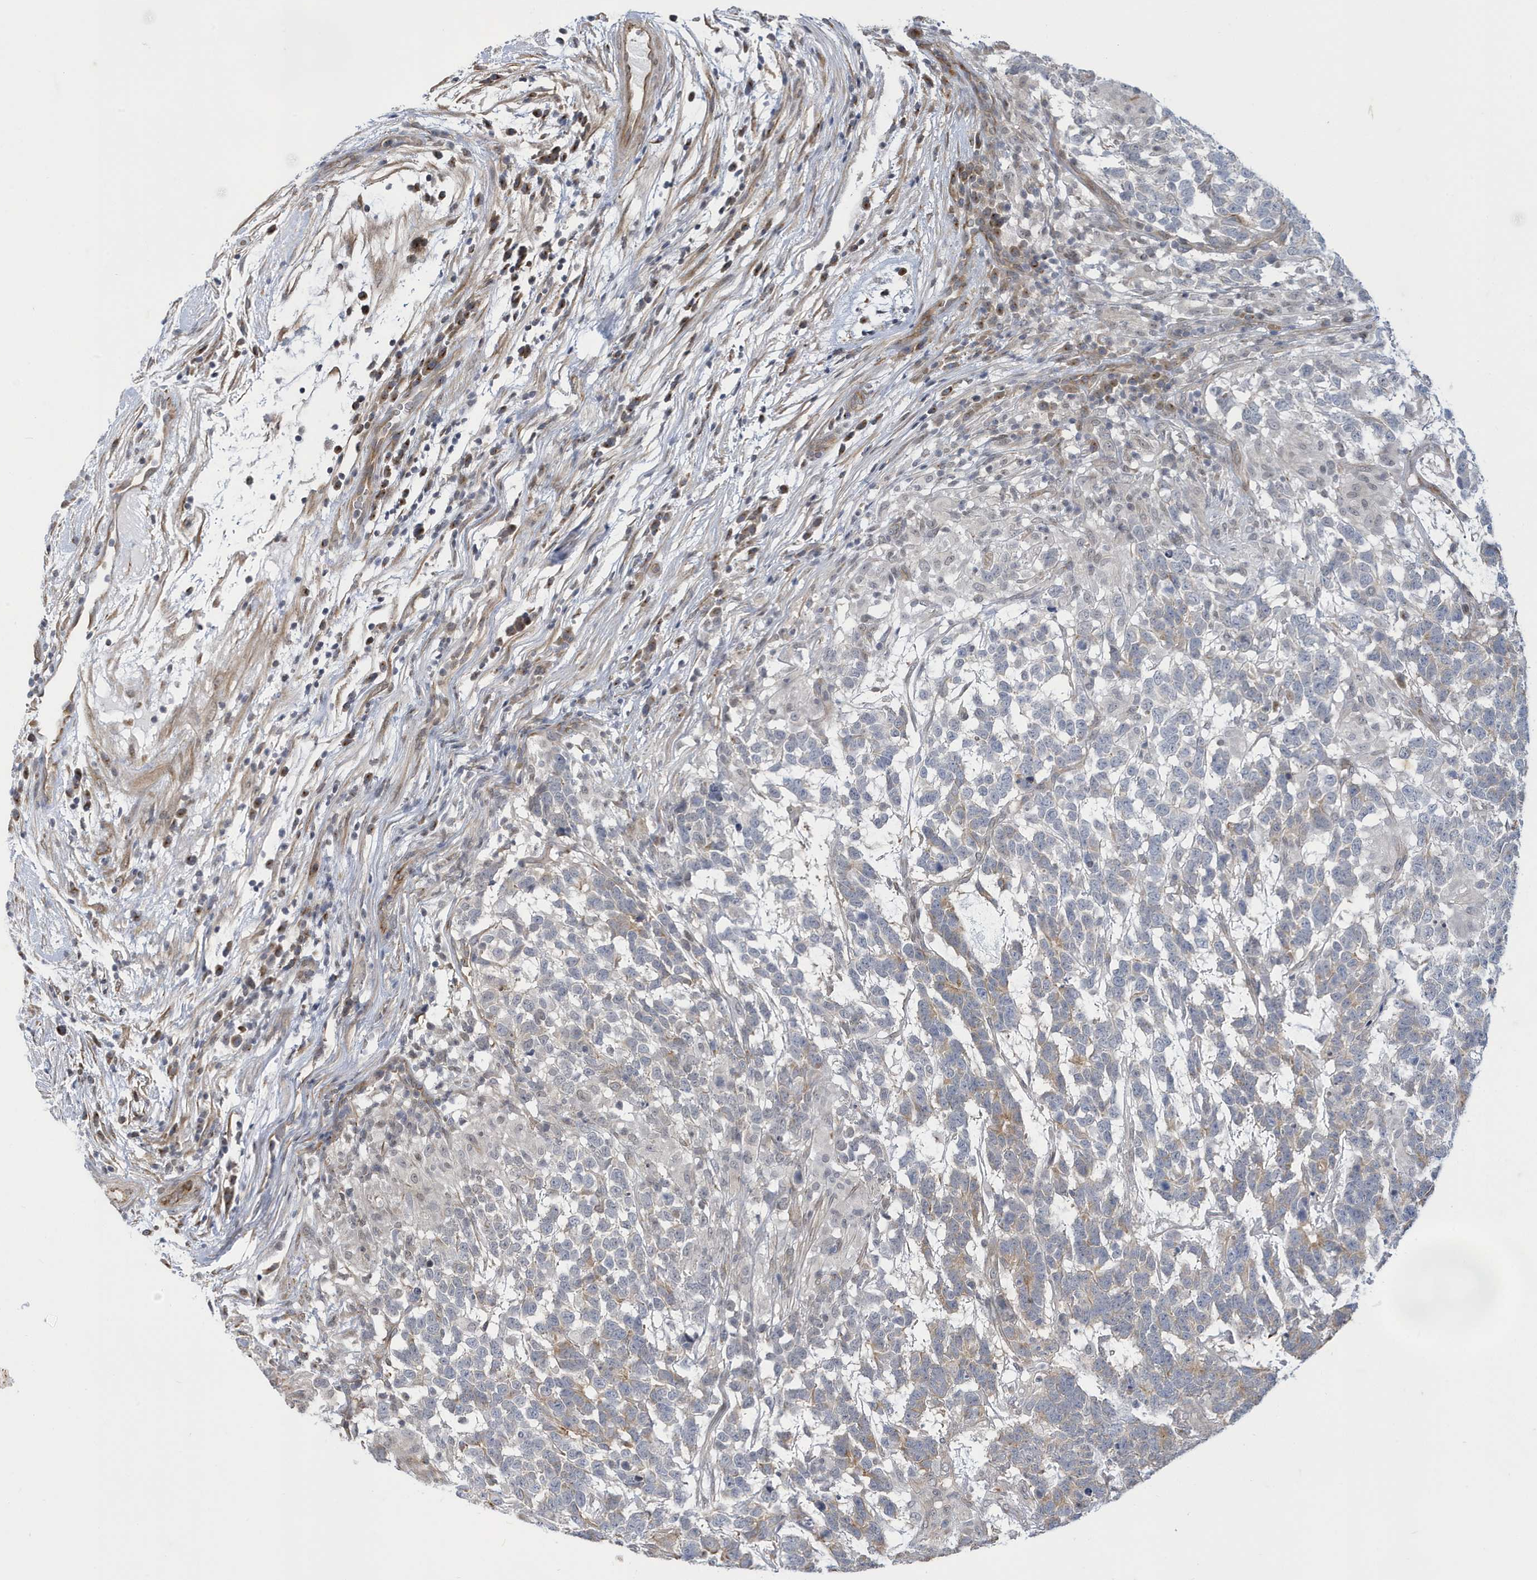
{"staining": {"intensity": "weak", "quantity": "<25%", "location": "nuclear"}, "tissue": "testis cancer", "cell_type": "Tumor cells", "image_type": "cancer", "snomed": [{"axis": "morphology", "description": "Carcinoma, Embryonal, NOS"}, {"axis": "topography", "description": "Testis"}], "caption": "High power microscopy image of an immunohistochemistry micrograph of testis embryonal carcinoma, revealing no significant positivity in tumor cells.", "gene": "ZNF654", "patient": {"sex": "male", "age": 26}}